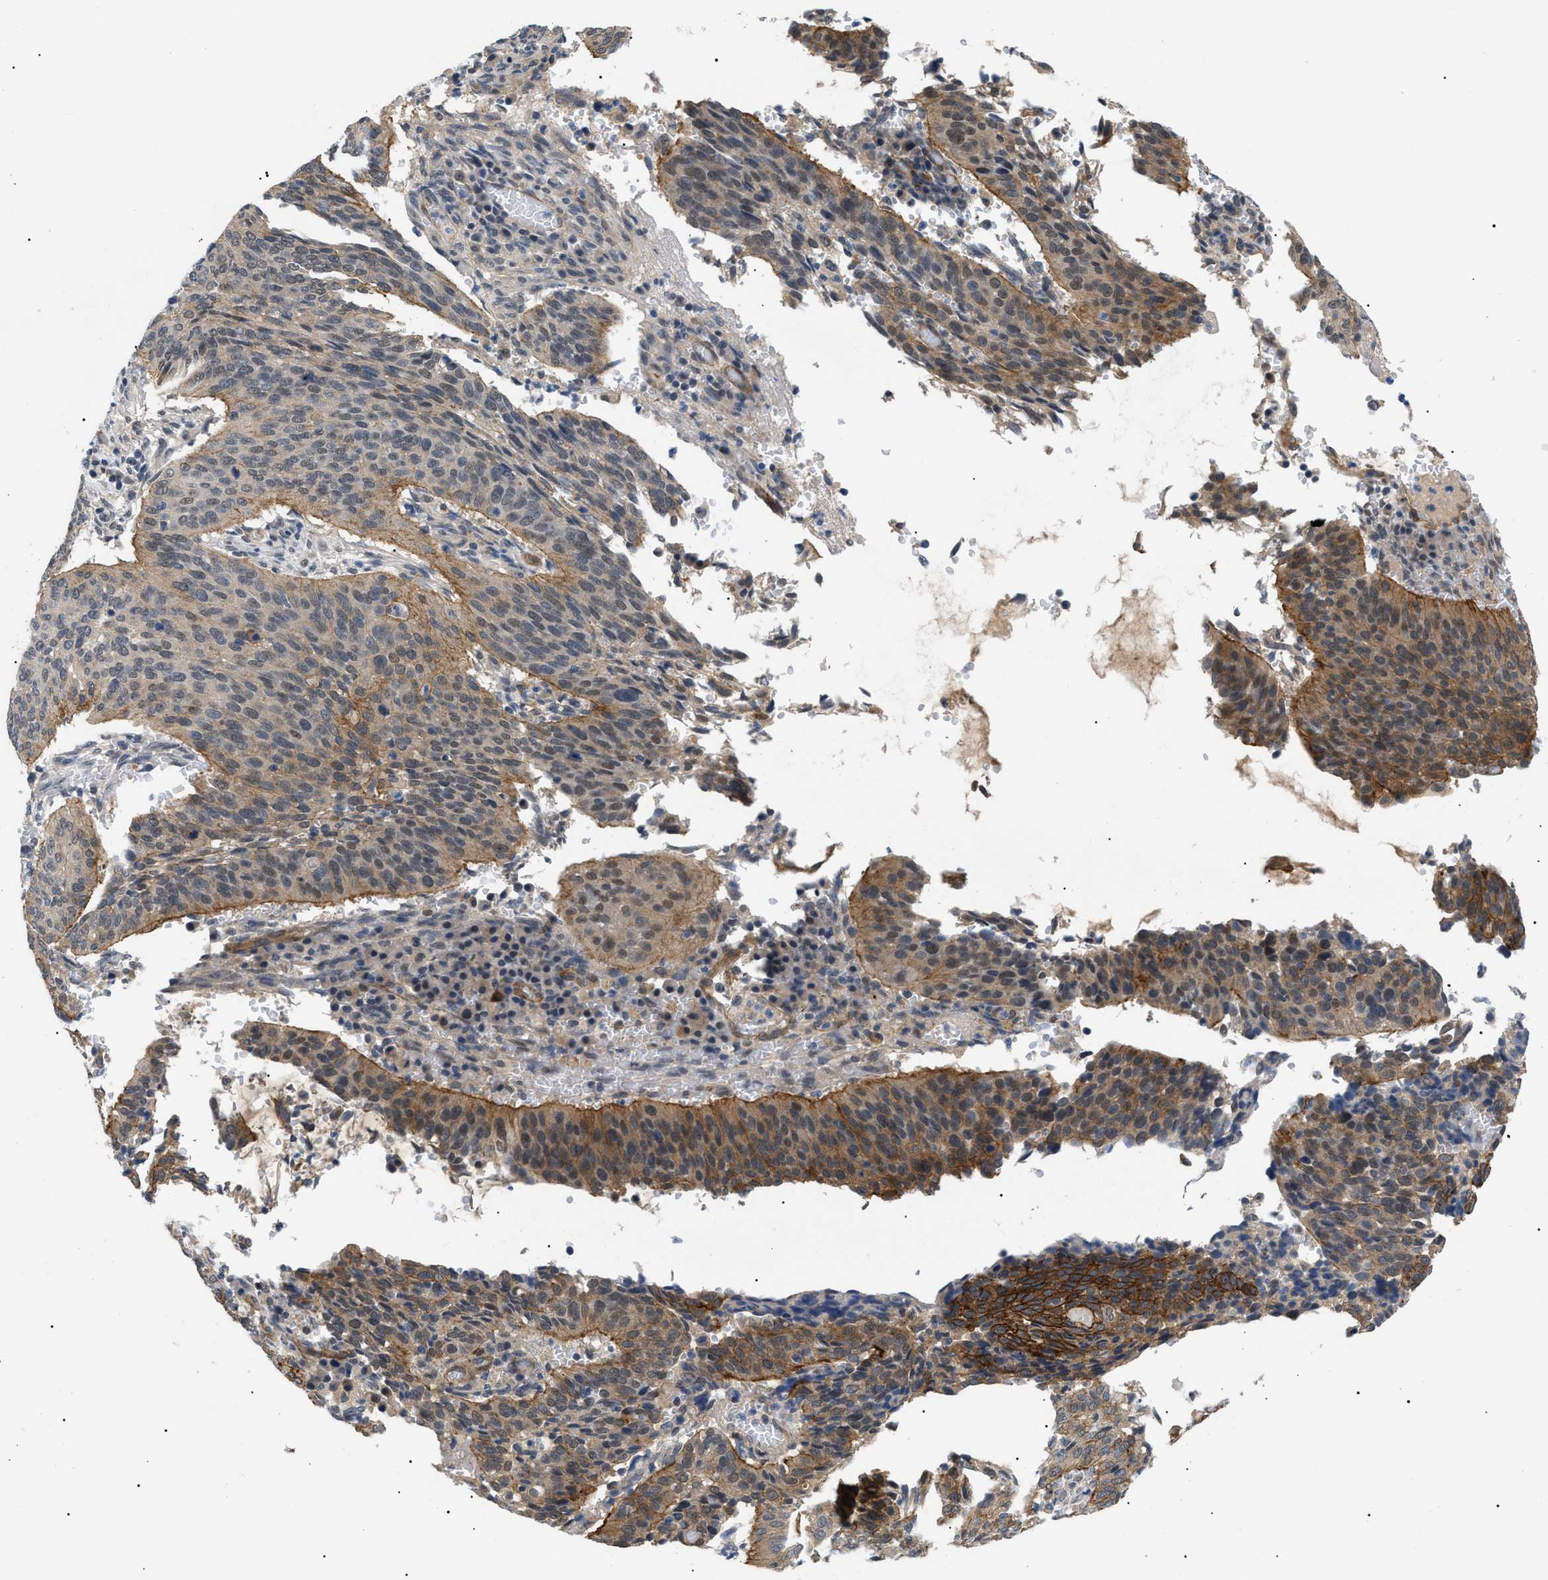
{"staining": {"intensity": "weak", "quantity": ">75%", "location": "cytoplasmic/membranous,nuclear"}, "tissue": "cervical cancer", "cell_type": "Tumor cells", "image_type": "cancer", "snomed": [{"axis": "morphology", "description": "Normal tissue, NOS"}, {"axis": "morphology", "description": "Squamous cell carcinoma, NOS"}, {"axis": "topography", "description": "Cervix"}], "caption": "Protein expression analysis of cervical cancer (squamous cell carcinoma) reveals weak cytoplasmic/membranous and nuclear staining in about >75% of tumor cells.", "gene": "CRCP", "patient": {"sex": "female", "age": 39}}